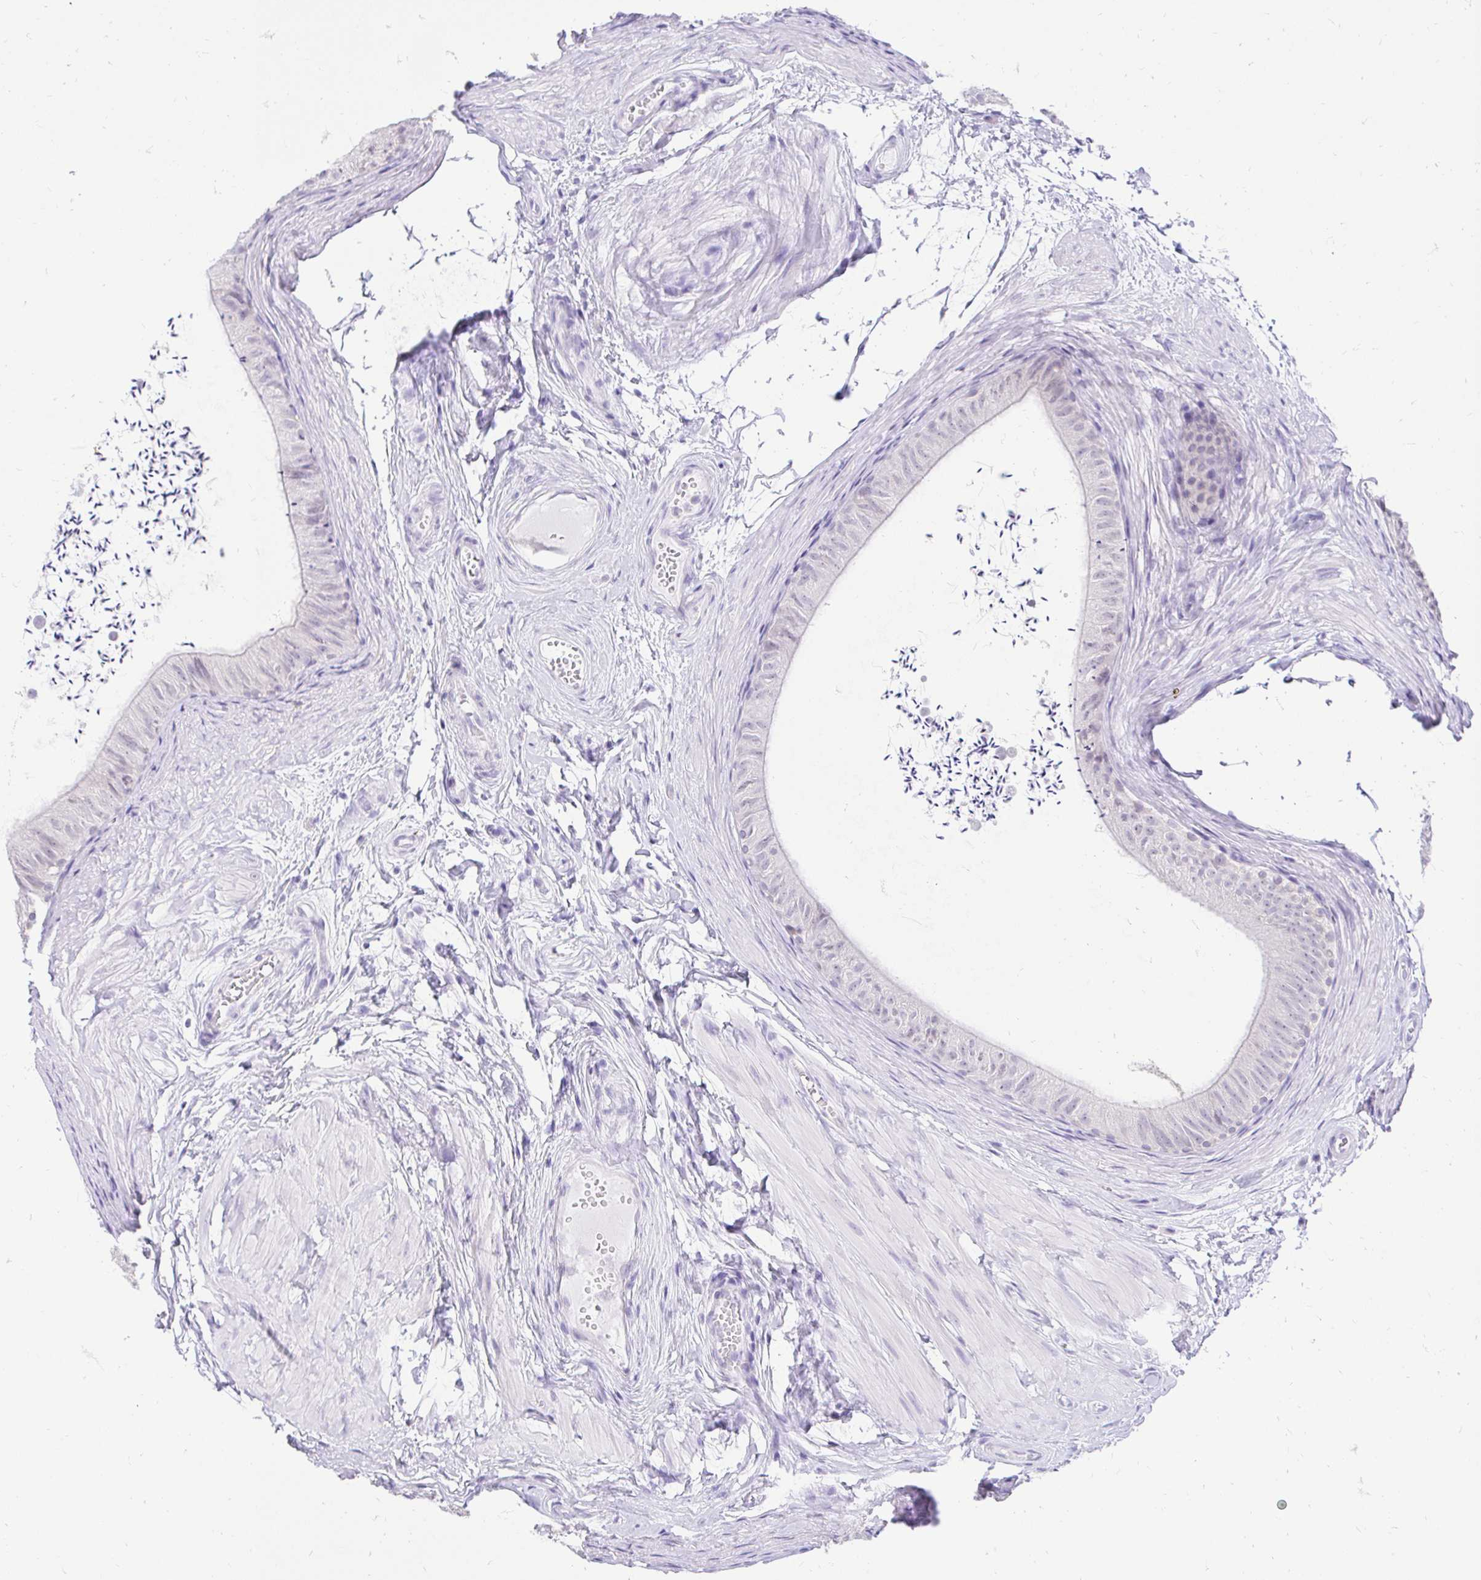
{"staining": {"intensity": "negative", "quantity": "none", "location": "none"}, "tissue": "epididymis", "cell_type": "Glandular cells", "image_type": "normal", "snomed": [{"axis": "morphology", "description": "Normal tissue, NOS"}, {"axis": "topography", "description": "Epididymis, spermatic cord, NOS"}, {"axis": "topography", "description": "Epididymis"}, {"axis": "topography", "description": "Peripheral nerve tissue"}], "caption": "Histopathology image shows no protein expression in glandular cells of normal epididymis. The staining was performed using DAB (3,3'-diaminobenzidine) to visualize the protein expression in brown, while the nuclei were stained in blue with hematoxylin (Magnification: 20x).", "gene": "FATE1", "patient": {"sex": "male", "age": 29}}